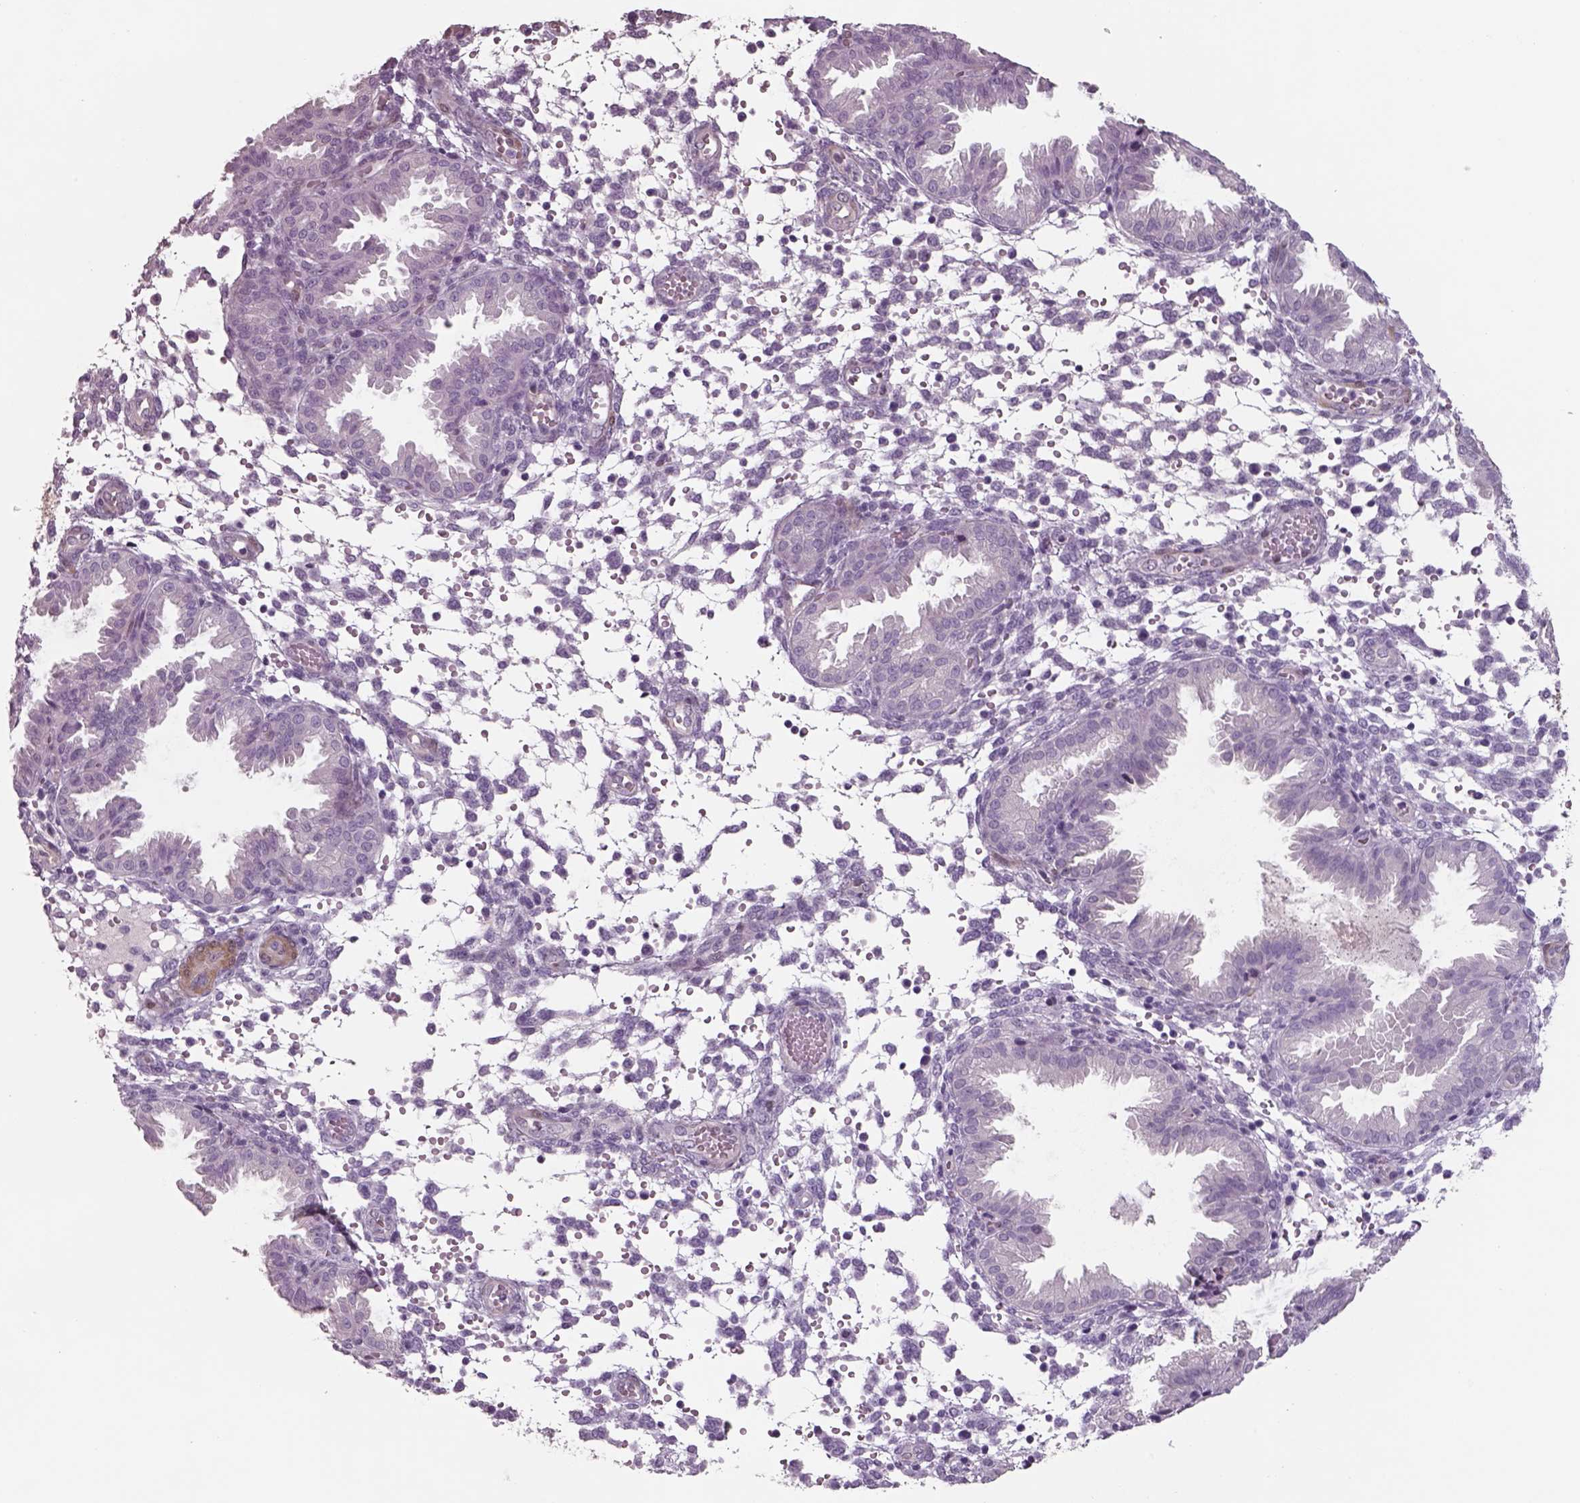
{"staining": {"intensity": "moderate", "quantity": "25%-75%", "location": "cytoplasmic/membranous"}, "tissue": "endometrium", "cell_type": "Cells in endometrial stroma", "image_type": "normal", "snomed": [{"axis": "morphology", "description": "Normal tissue, NOS"}, {"axis": "topography", "description": "Endometrium"}], "caption": "Moderate cytoplasmic/membranous protein positivity is identified in about 25%-75% of cells in endometrial stroma in endometrium. The protein of interest is shown in brown color, while the nuclei are stained blue.", "gene": "ISYNA1", "patient": {"sex": "female", "age": 33}}